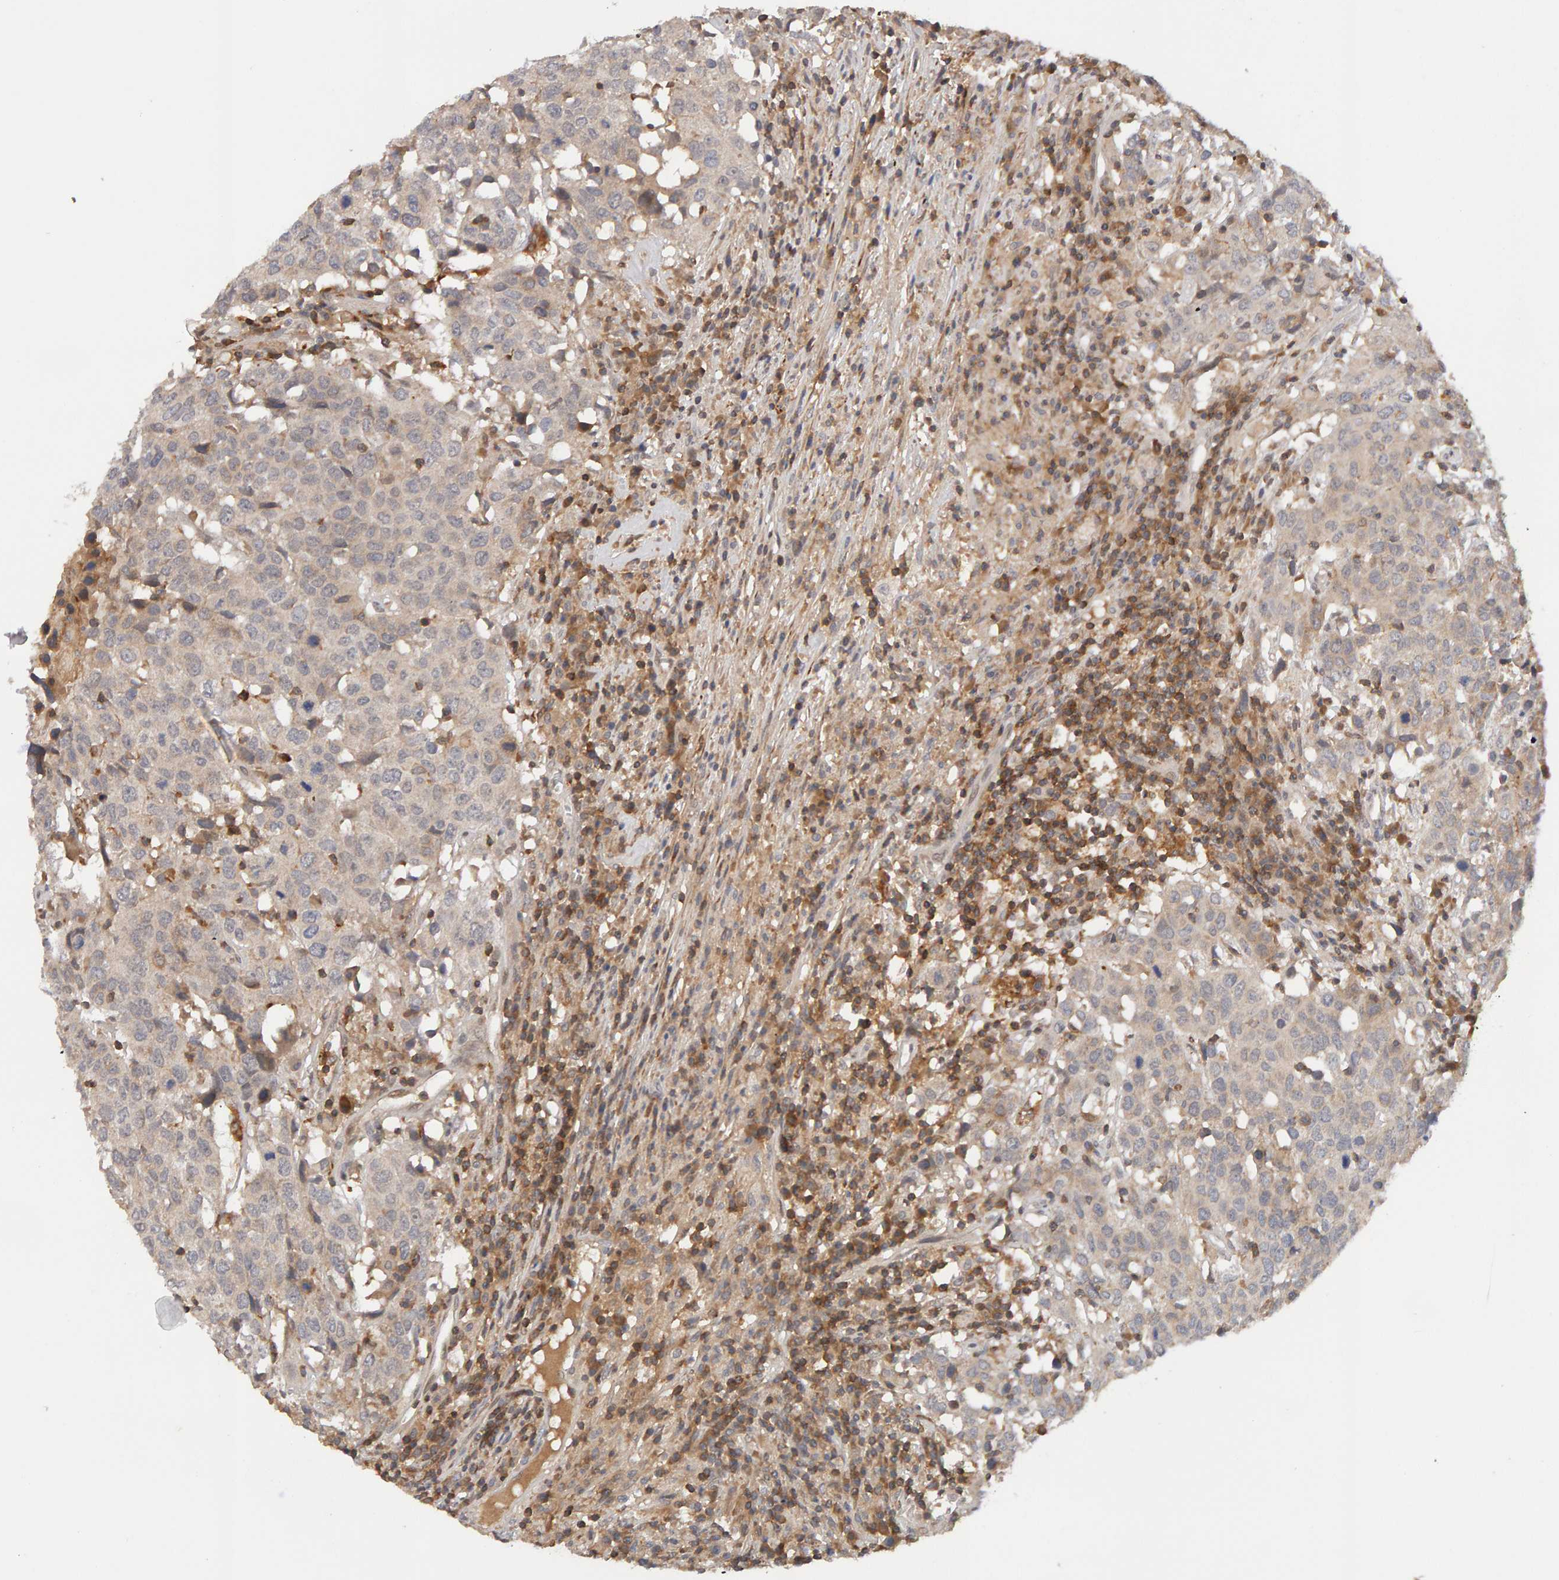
{"staining": {"intensity": "weak", "quantity": ">75%", "location": "cytoplasmic/membranous"}, "tissue": "head and neck cancer", "cell_type": "Tumor cells", "image_type": "cancer", "snomed": [{"axis": "morphology", "description": "Squamous cell carcinoma, NOS"}, {"axis": "topography", "description": "Head-Neck"}], "caption": "A brown stain highlights weak cytoplasmic/membranous staining of a protein in human head and neck cancer (squamous cell carcinoma) tumor cells.", "gene": "NUDCD1", "patient": {"sex": "male", "age": 66}}